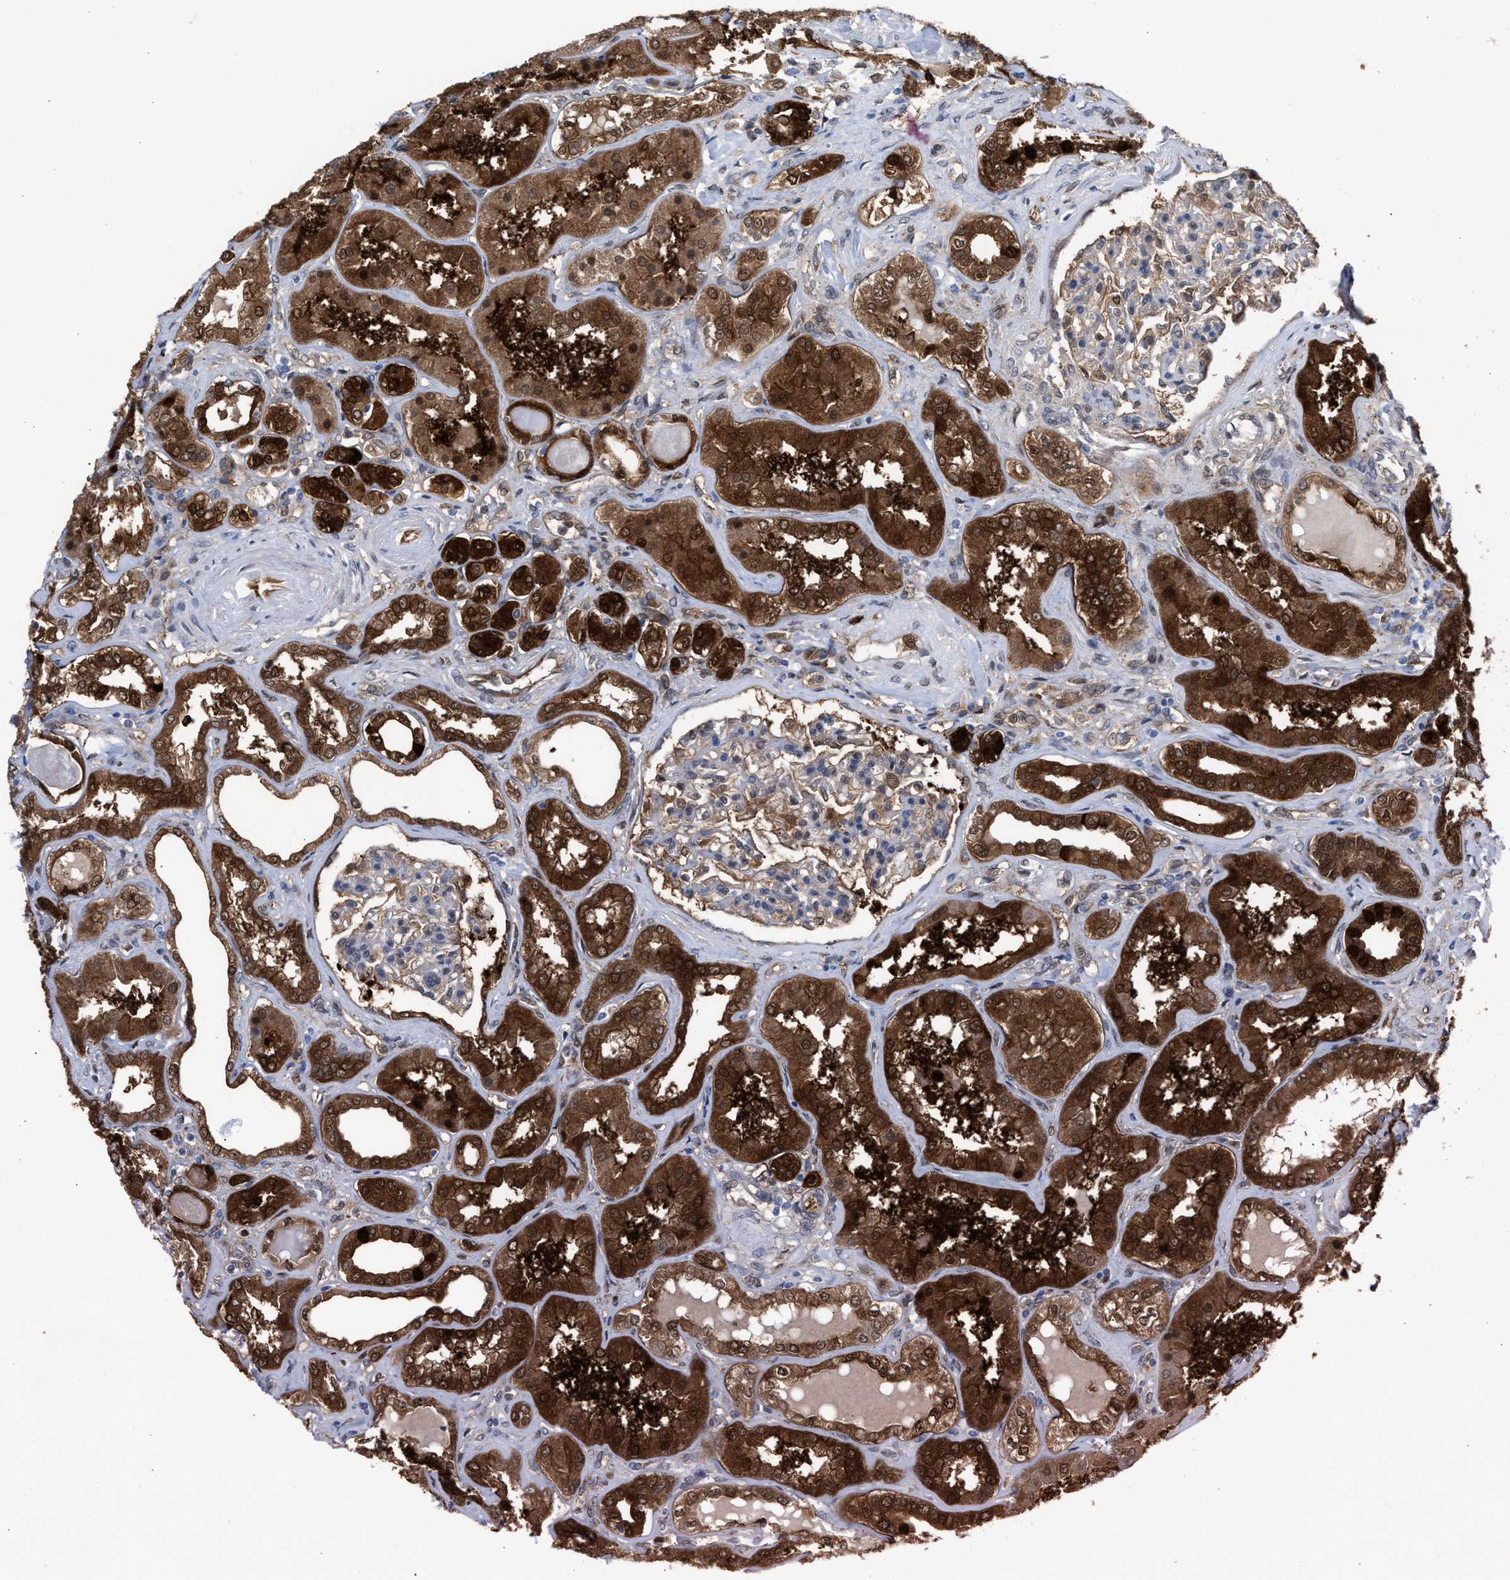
{"staining": {"intensity": "weak", "quantity": "25%-75%", "location": "cytoplasmic/membranous,nuclear"}, "tissue": "kidney", "cell_type": "Cells in glomeruli", "image_type": "normal", "snomed": [{"axis": "morphology", "description": "Normal tissue, NOS"}, {"axis": "topography", "description": "Kidney"}], "caption": "A low amount of weak cytoplasmic/membranous,nuclear expression is present in approximately 25%-75% of cells in glomeruli in normal kidney. Nuclei are stained in blue.", "gene": "TP53I3", "patient": {"sex": "female", "age": 56}}